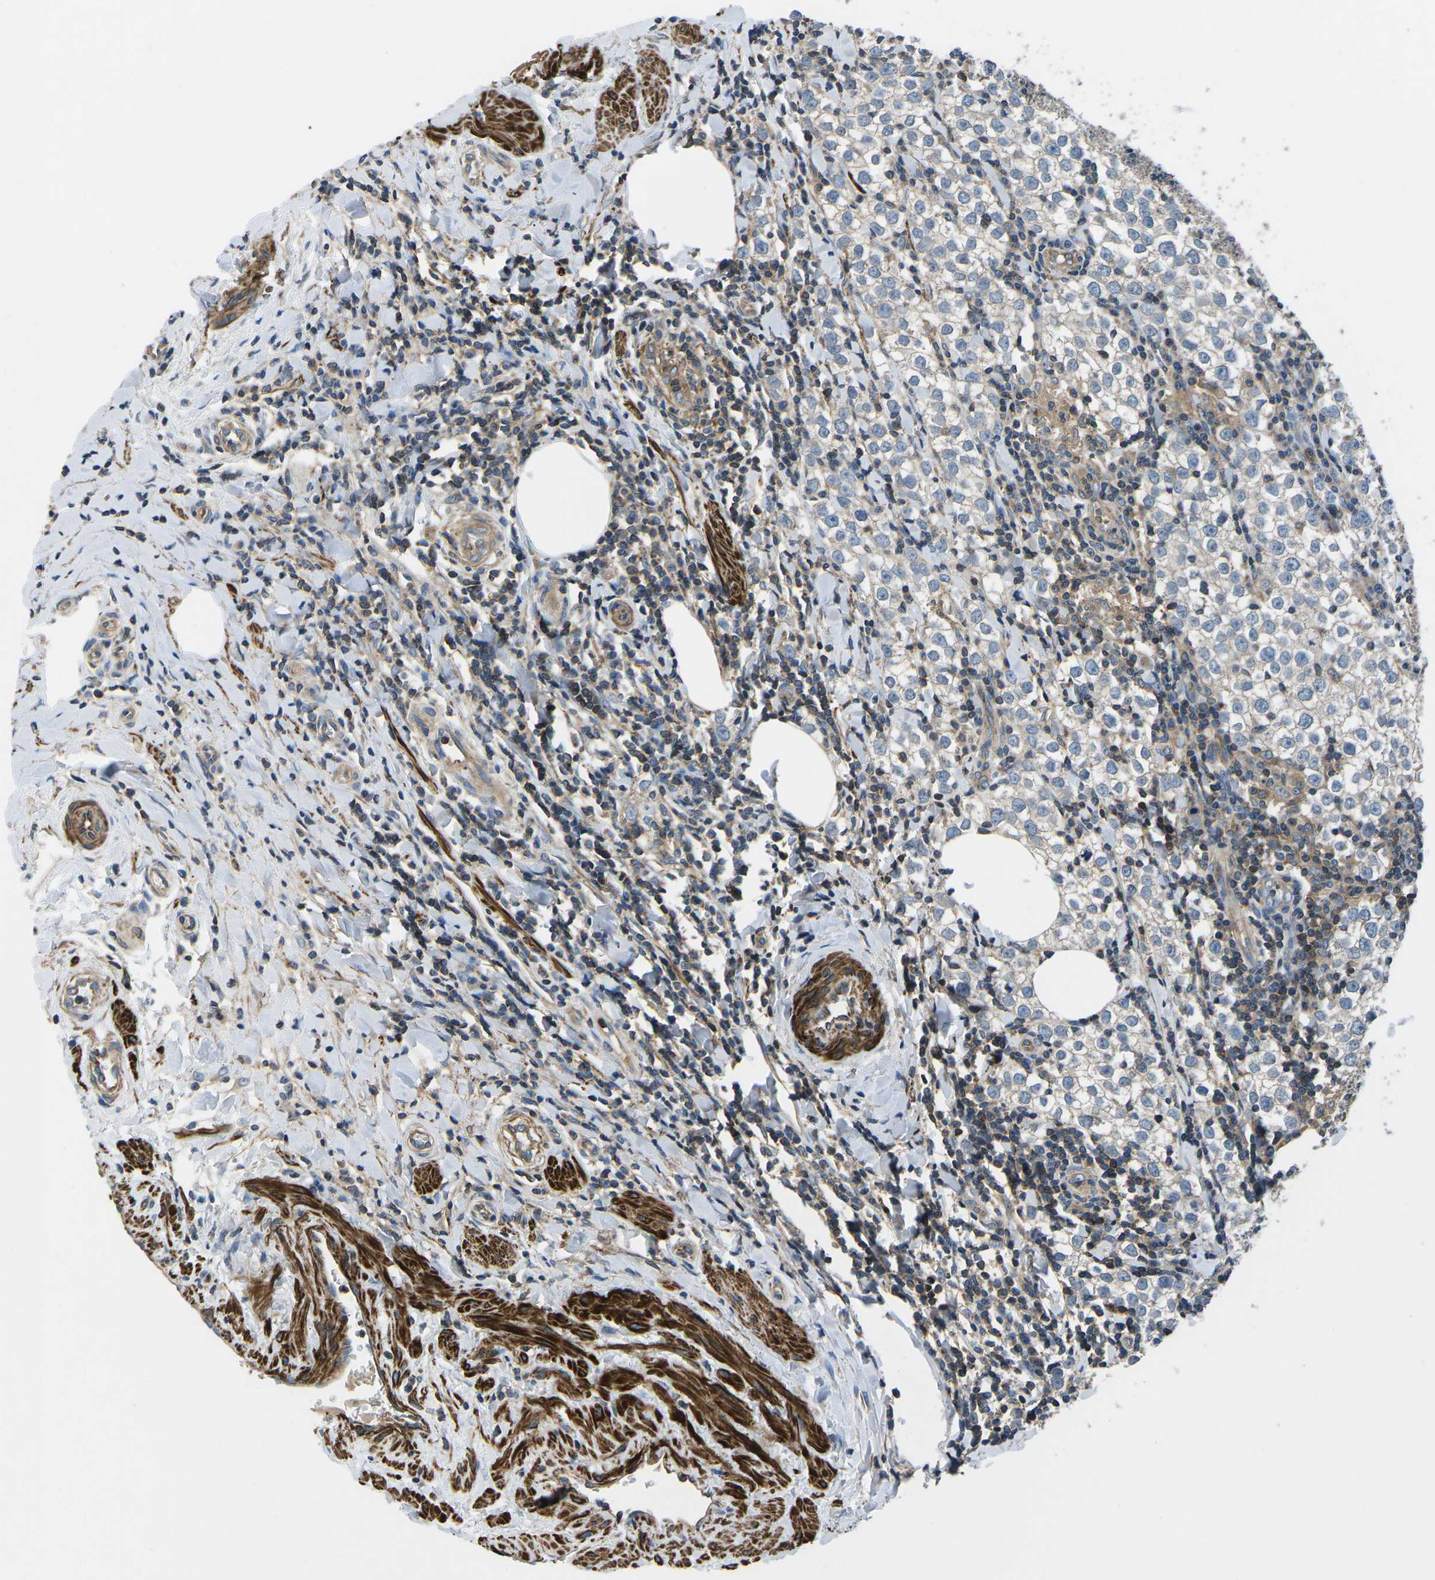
{"staining": {"intensity": "weak", "quantity": "25%-75%", "location": "cytoplasmic/membranous"}, "tissue": "testis cancer", "cell_type": "Tumor cells", "image_type": "cancer", "snomed": [{"axis": "morphology", "description": "Seminoma, NOS"}, {"axis": "morphology", "description": "Carcinoma, Embryonal, NOS"}, {"axis": "topography", "description": "Testis"}], "caption": "Tumor cells exhibit weak cytoplasmic/membranous staining in about 25%-75% of cells in testis cancer (embryonal carcinoma).", "gene": "KCNJ15", "patient": {"sex": "male", "age": 36}}